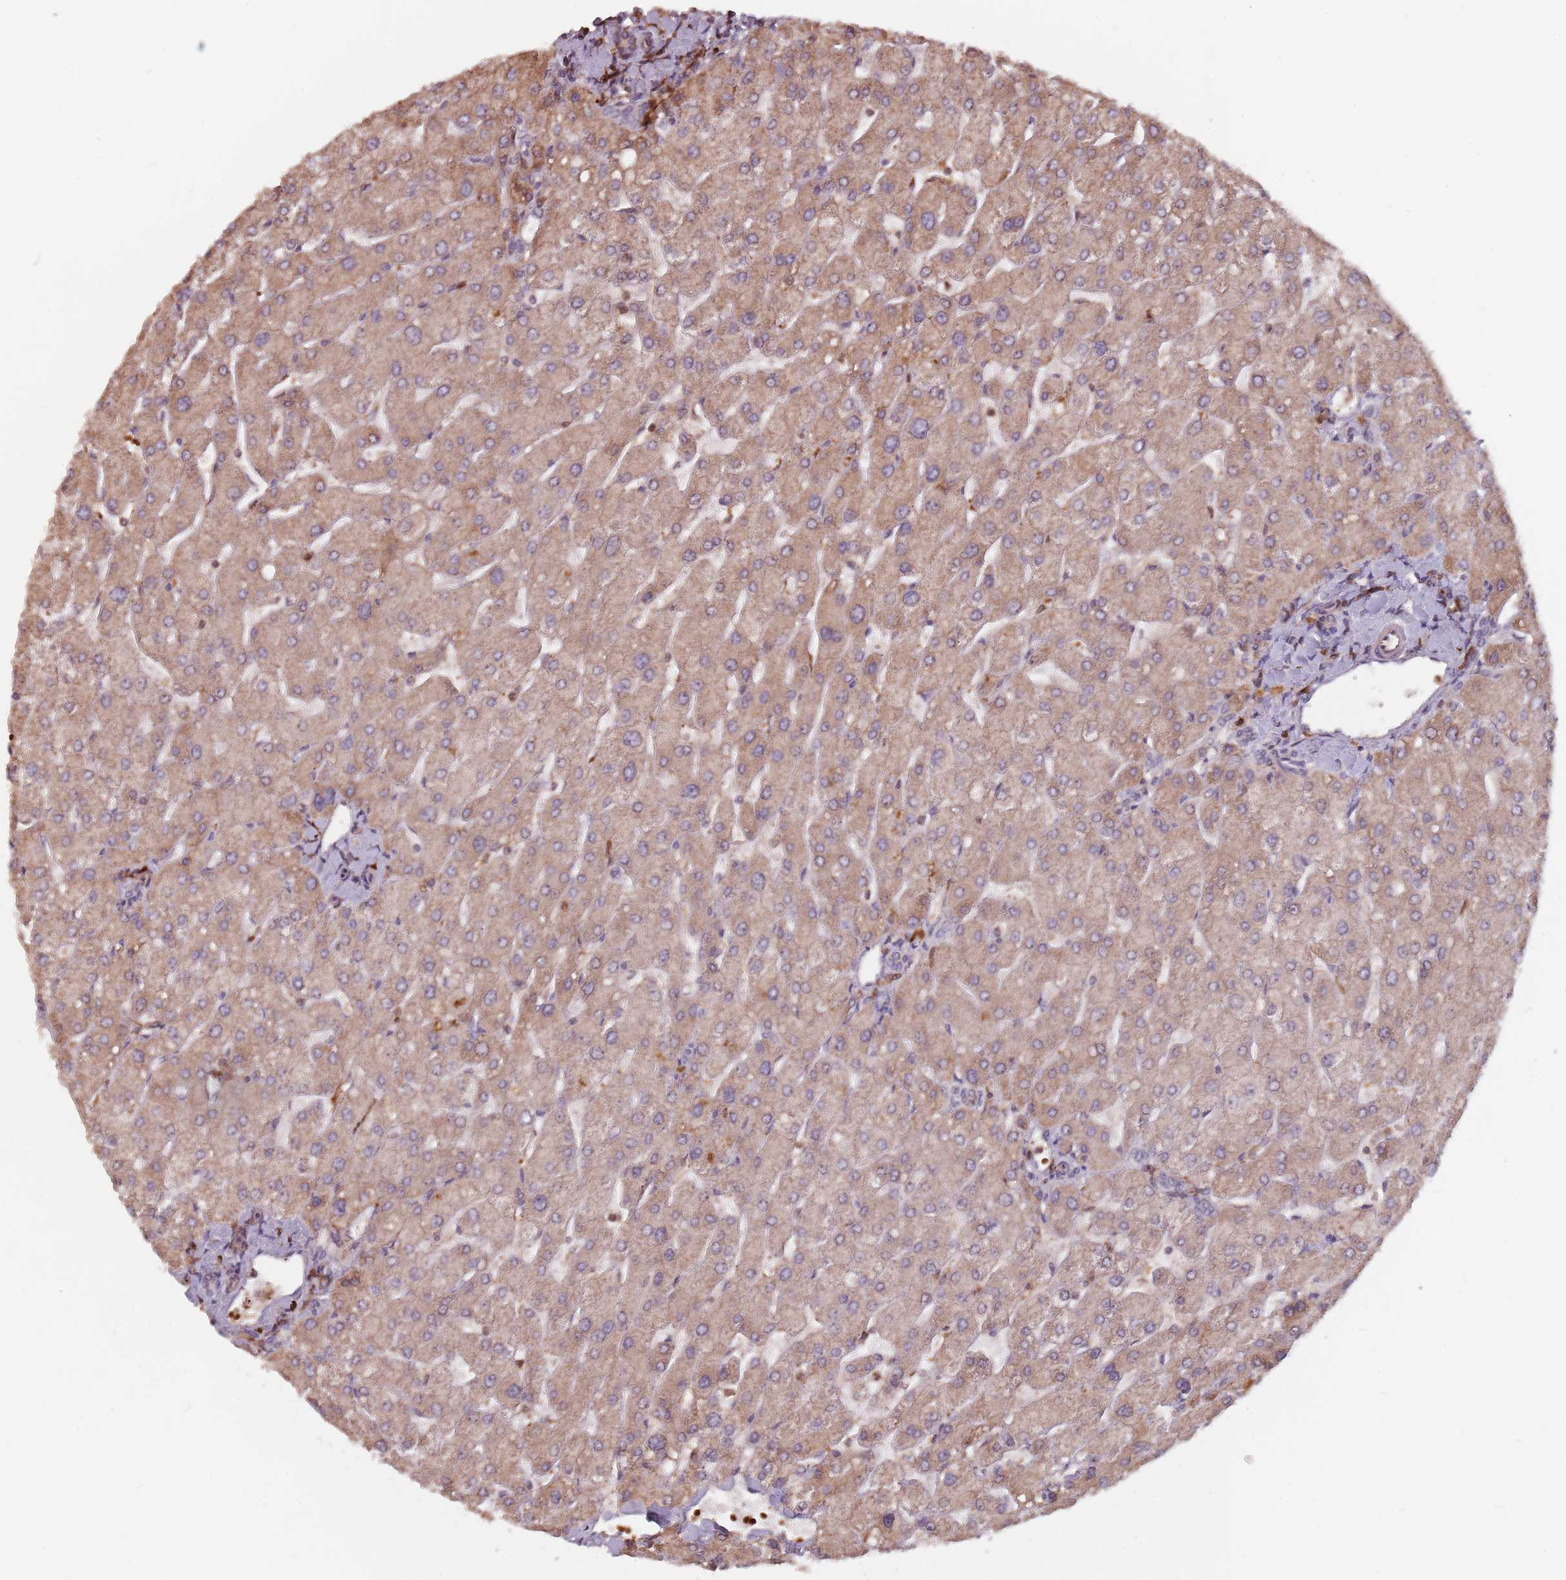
{"staining": {"intensity": "negative", "quantity": "none", "location": "none"}, "tissue": "liver", "cell_type": "Cholangiocytes", "image_type": "normal", "snomed": [{"axis": "morphology", "description": "Normal tissue, NOS"}, {"axis": "topography", "description": "Liver"}], "caption": "Immunohistochemical staining of normal human liver demonstrates no significant positivity in cholangiocytes.", "gene": "GPR180", "patient": {"sex": "male", "age": 55}}